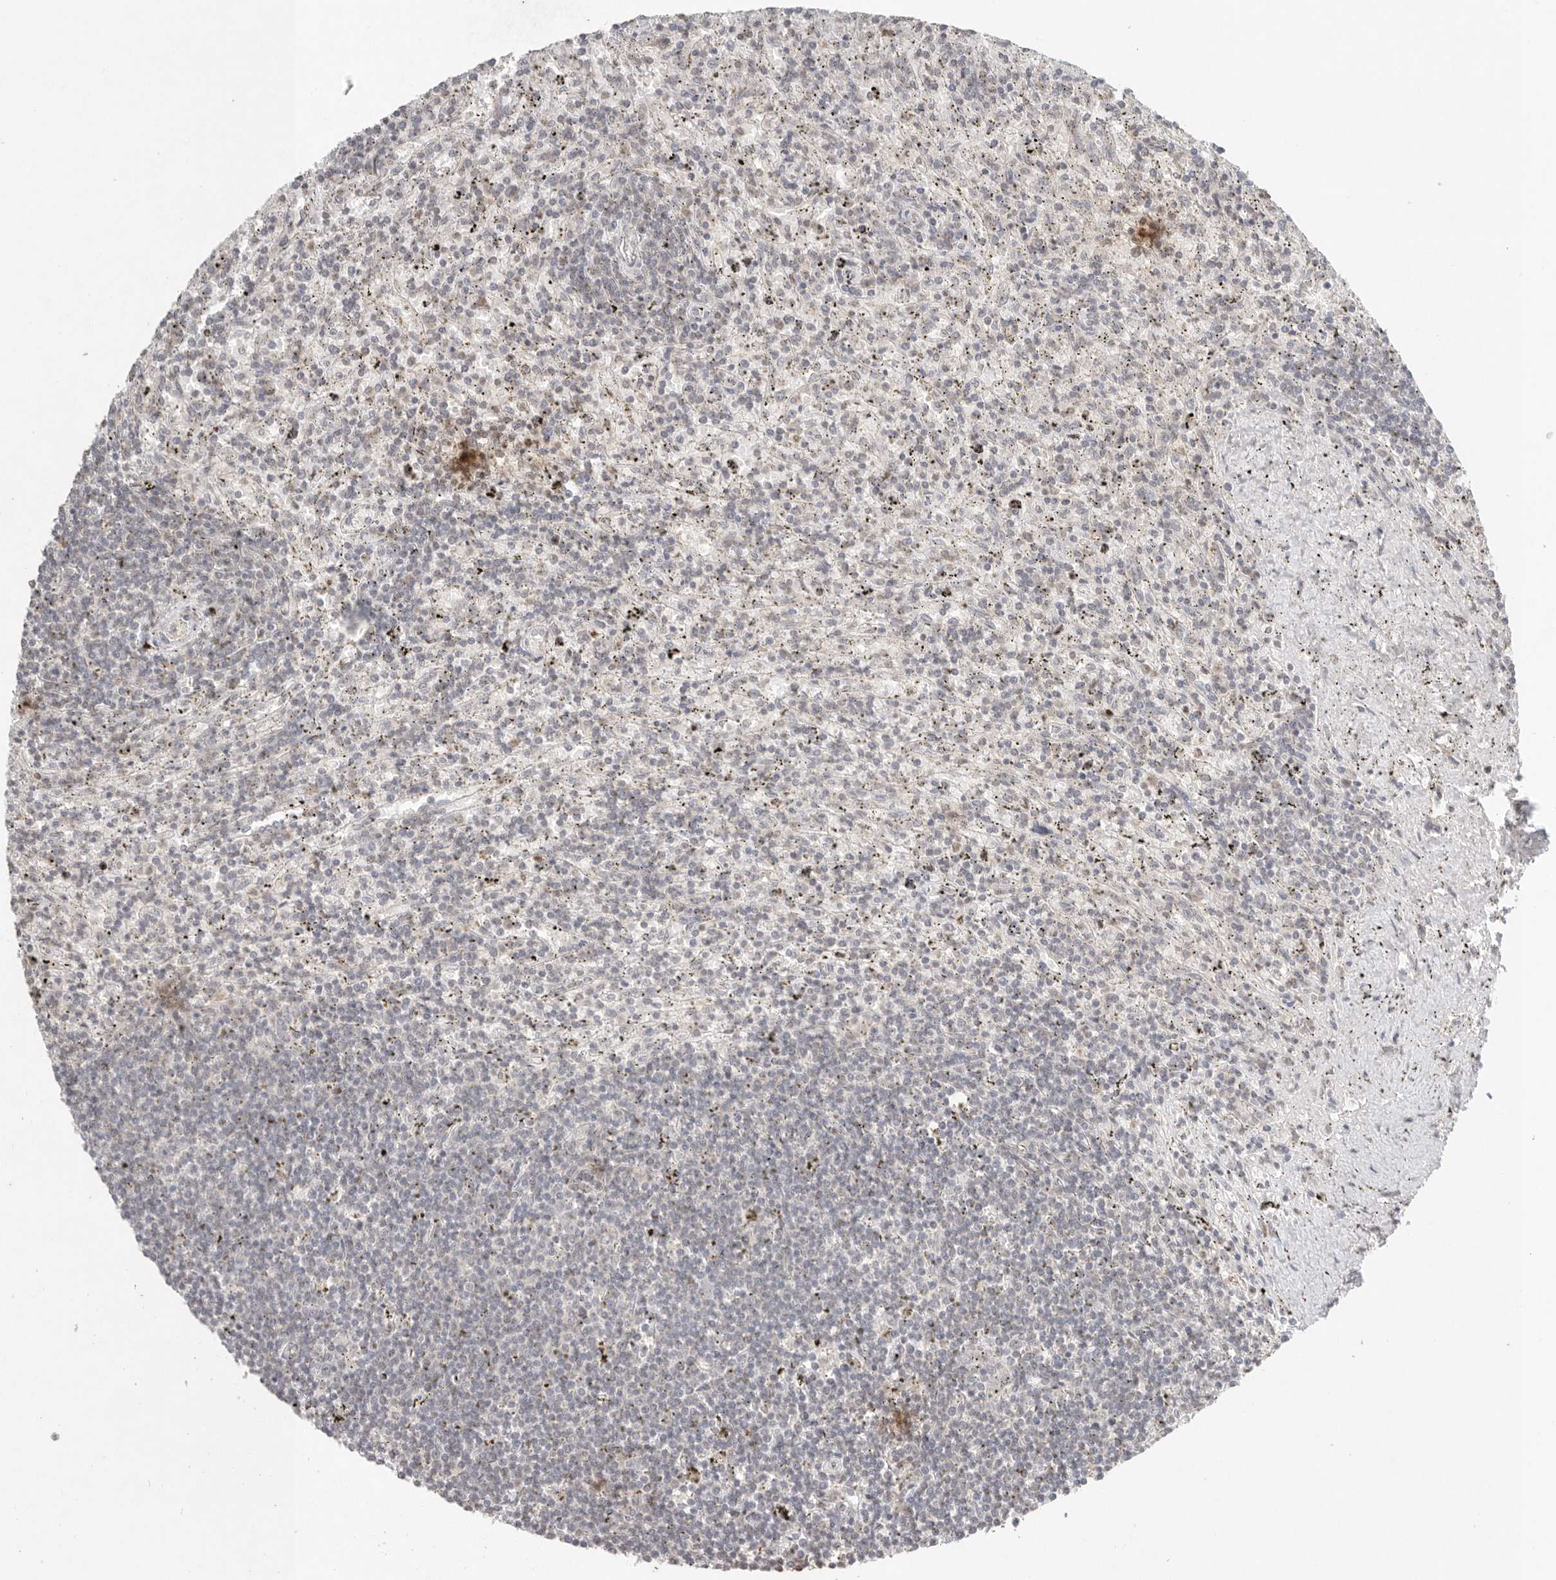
{"staining": {"intensity": "negative", "quantity": "none", "location": "none"}, "tissue": "lymphoma", "cell_type": "Tumor cells", "image_type": "cancer", "snomed": [{"axis": "morphology", "description": "Malignant lymphoma, non-Hodgkin's type, Low grade"}, {"axis": "topography", "description": "Spleen"}], "caption": "An immunohistochemistry histopathology image of malignant lymphoma, non-Hodgkin's type (low-grade) is shown. There is no staining in tumor cells of malignant lymphoma, non-Hodgkin's type (low-grade). (Stains: DAB (3,3'-diaminobenzidine) IHC with hematoxylin counter stain, Microscopy: brightfield microscopy at high magnification).", "gene": "KLK5", "patient": {"sex": "male", "age": 76}}